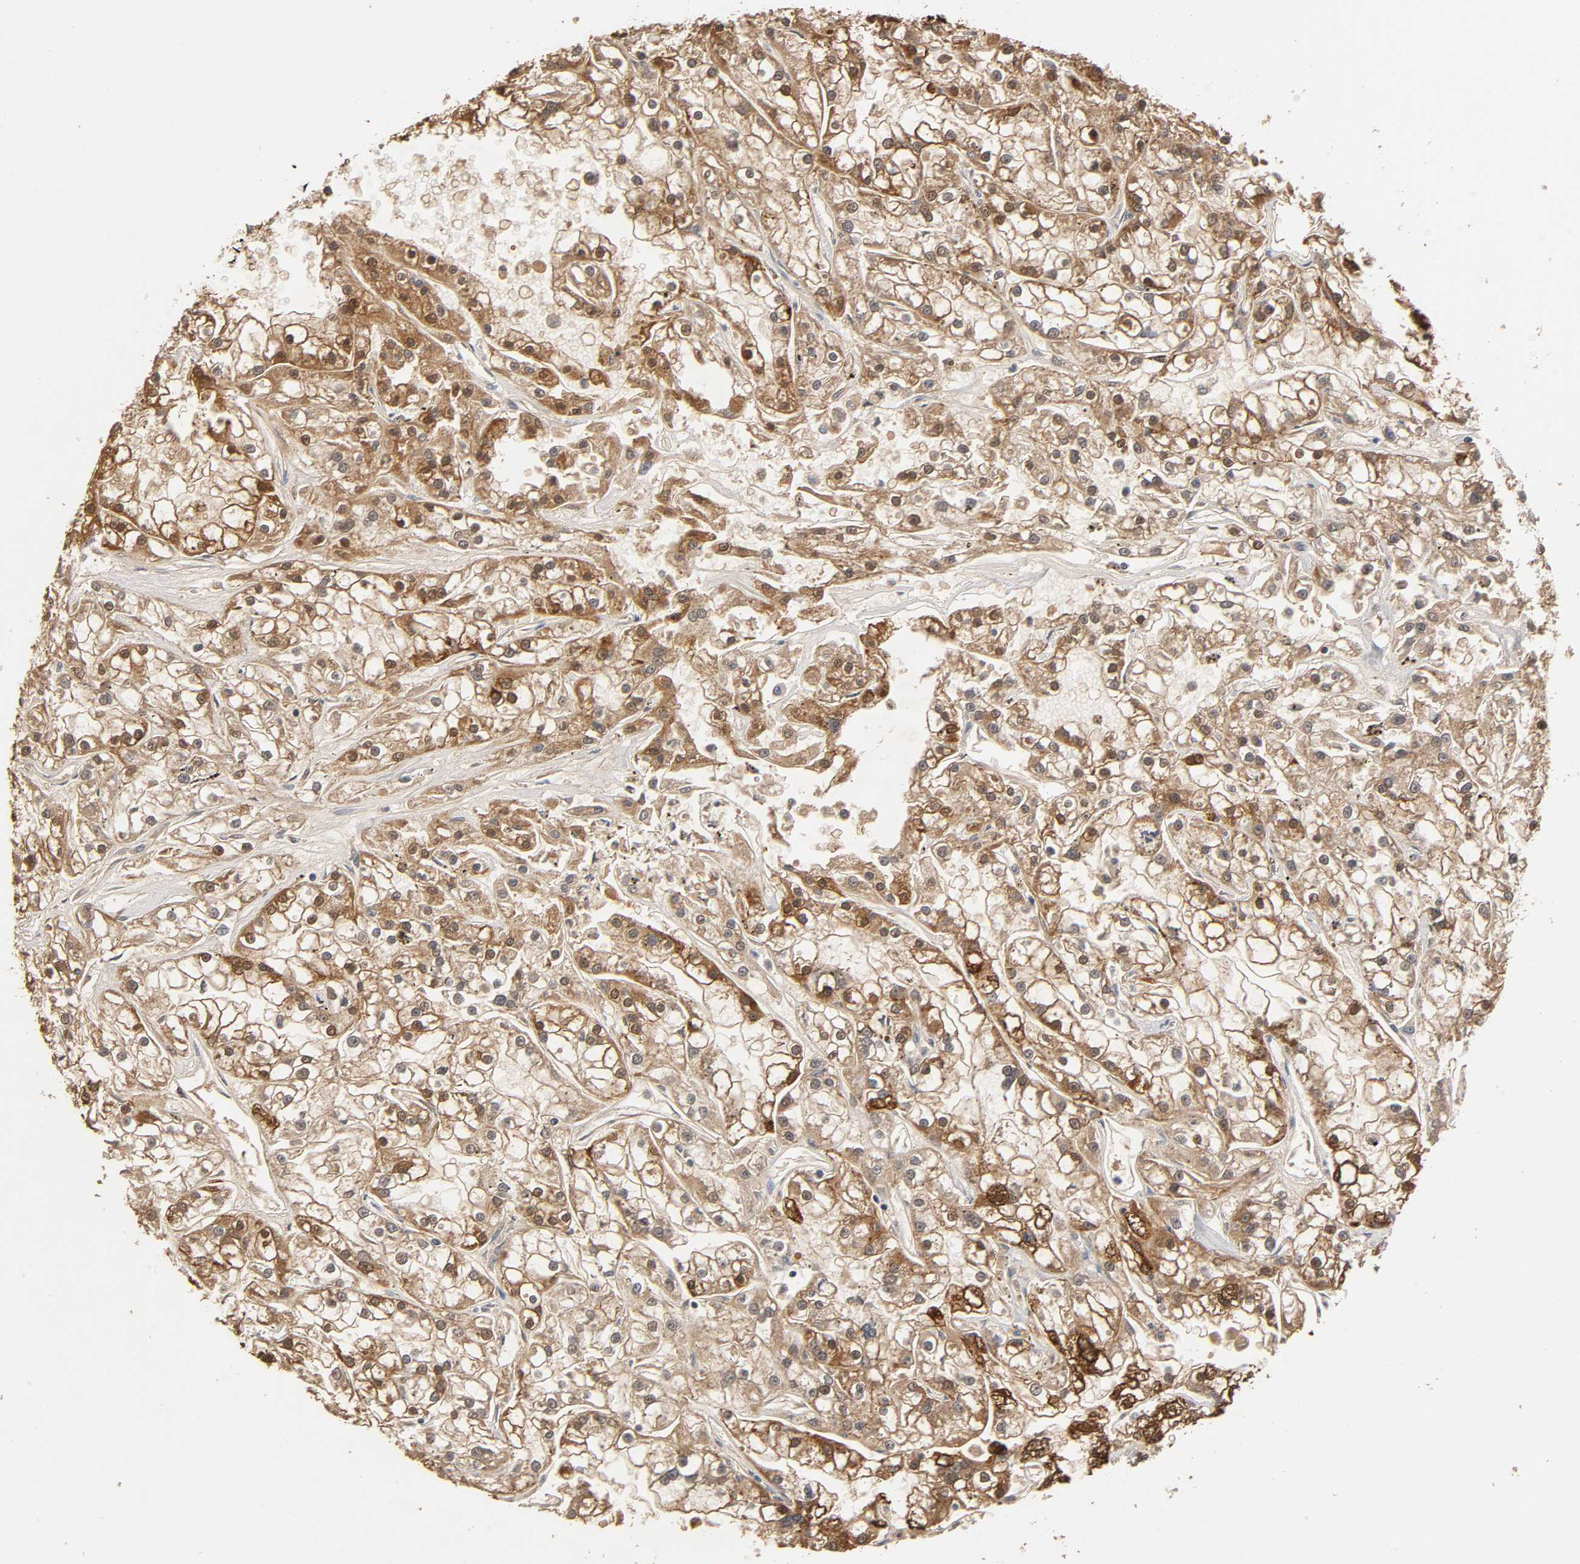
{"staining": {"intensity": "moderate", "quantity": ">75%", "location": "cytoplasmic/membranous"}, "tissue": "renal cancer", "cell_type": "Tumor cells", "image_type": "cancer", "snomed": [{"axis": "morphology", "description": "Adenocarcinoma, NOS"}, {"axis": "topography", "description": "Kidney"}], "caption": "A high-resolution photomicrograph shows immunohistochemistry (IHC) staining of adenocarcinoma (renal), which reveals moderate cytoplasmic/membranous staining in approximately >75% of tumor cells. The protein is stained brown, and the nuclei are stained in blue (DAB (3,3'-diaminobenzidine) IHC with brightfield microscopy, high magnification).", "gene": "HTR1E", "patient": {"sex": "female", "age": 52}}